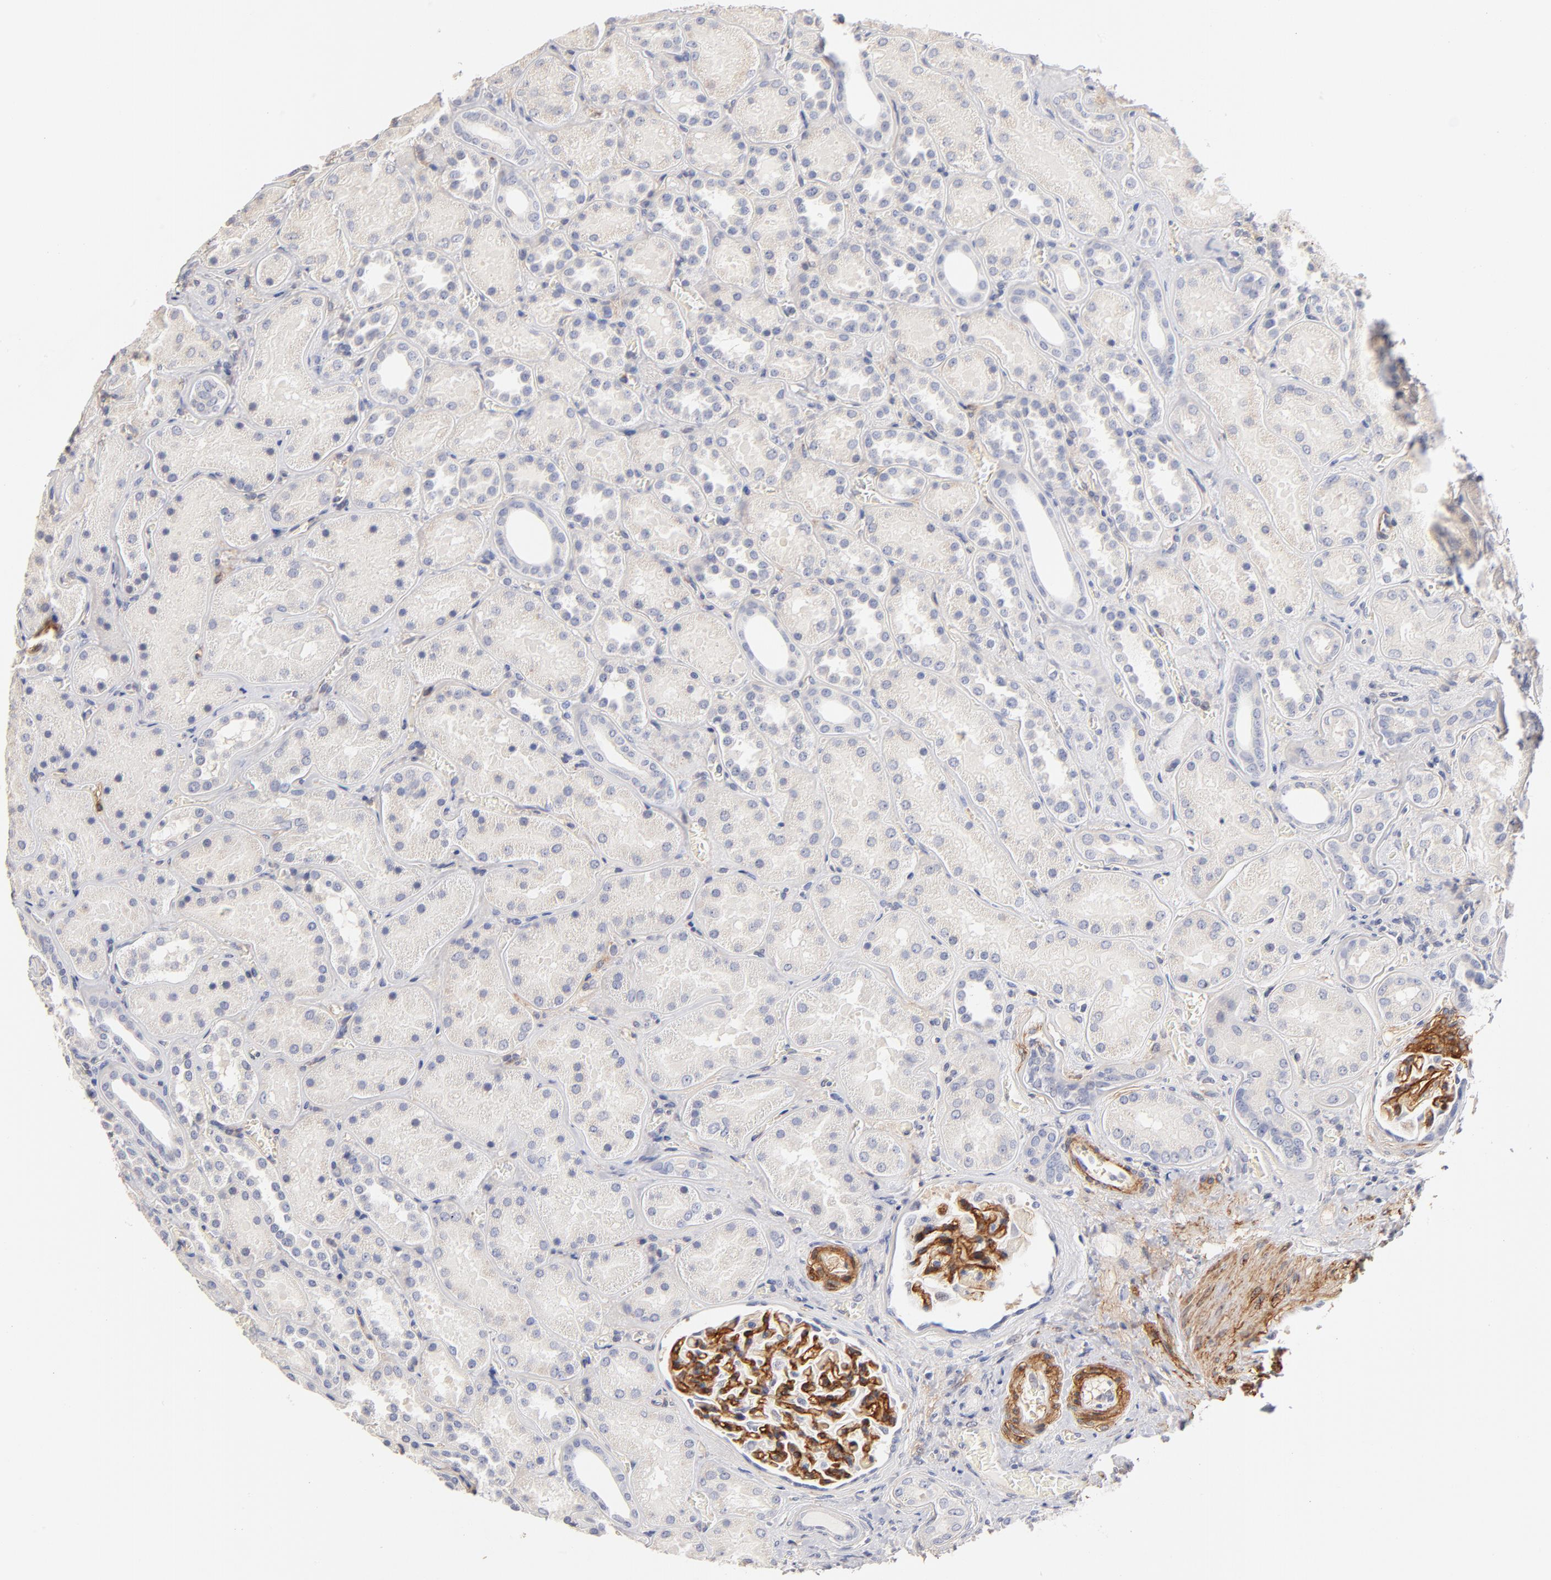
{"staining": {"intensity": "strong", "quantity": ">75%", "location": "cytoplasmic/membranous"}, "tissue": "kidney", "cell_type": "Cells in glomeruli", "image_type": "normal", "snomed": [{"axis": "morphology", "description": "Normal tissue, NOS"}, {"axis": "topography", "description": "Kidney"}], "caption": "This is a micrograph of immunohistochemistry staining of normal kidney, which shows strong staining in the cytoplasmic/membranous of cells in glomeruli.", "gene": "ITGA8", "patient": {"sex": "male", "age": 28}}